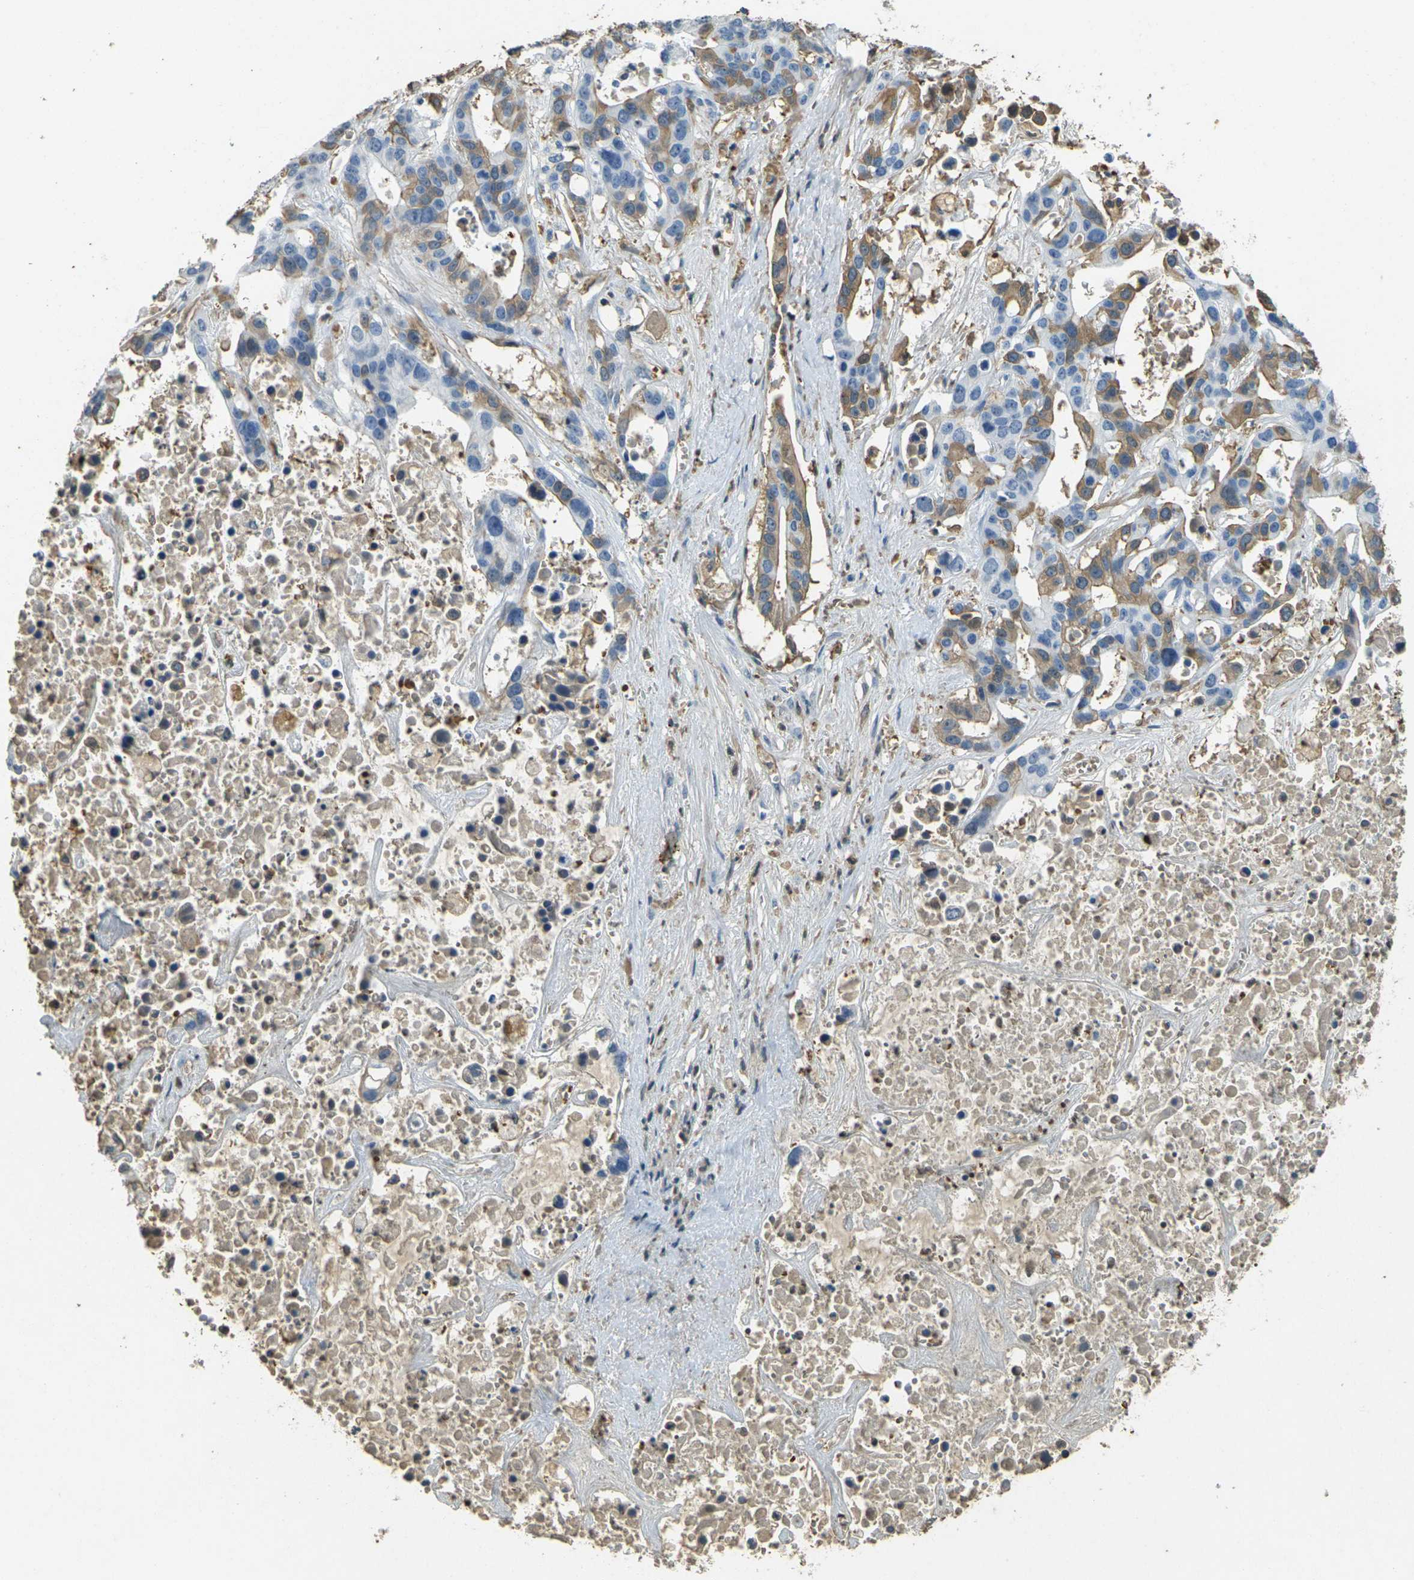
{"staining": {"intensity": "moderate", "quantity": "<25%", "location": "cytoplasmic/membranous"}, "tissue": "liver cancer", "cell_type": "Tumor cells", "image_type": "cancer", "snomed": [{"axis": "morphology", "description": "Cholangiocarcinoma"}, {"axis": "topography", "description": "Liver"}], "caption": "Liver cancer stained with a brown dye demonstrates moderate cytoplasmic/membranous positive positivity in about <25% of tumor cells.", "gene": "HBB", "patient": {"sex": "female", "age": 65}}